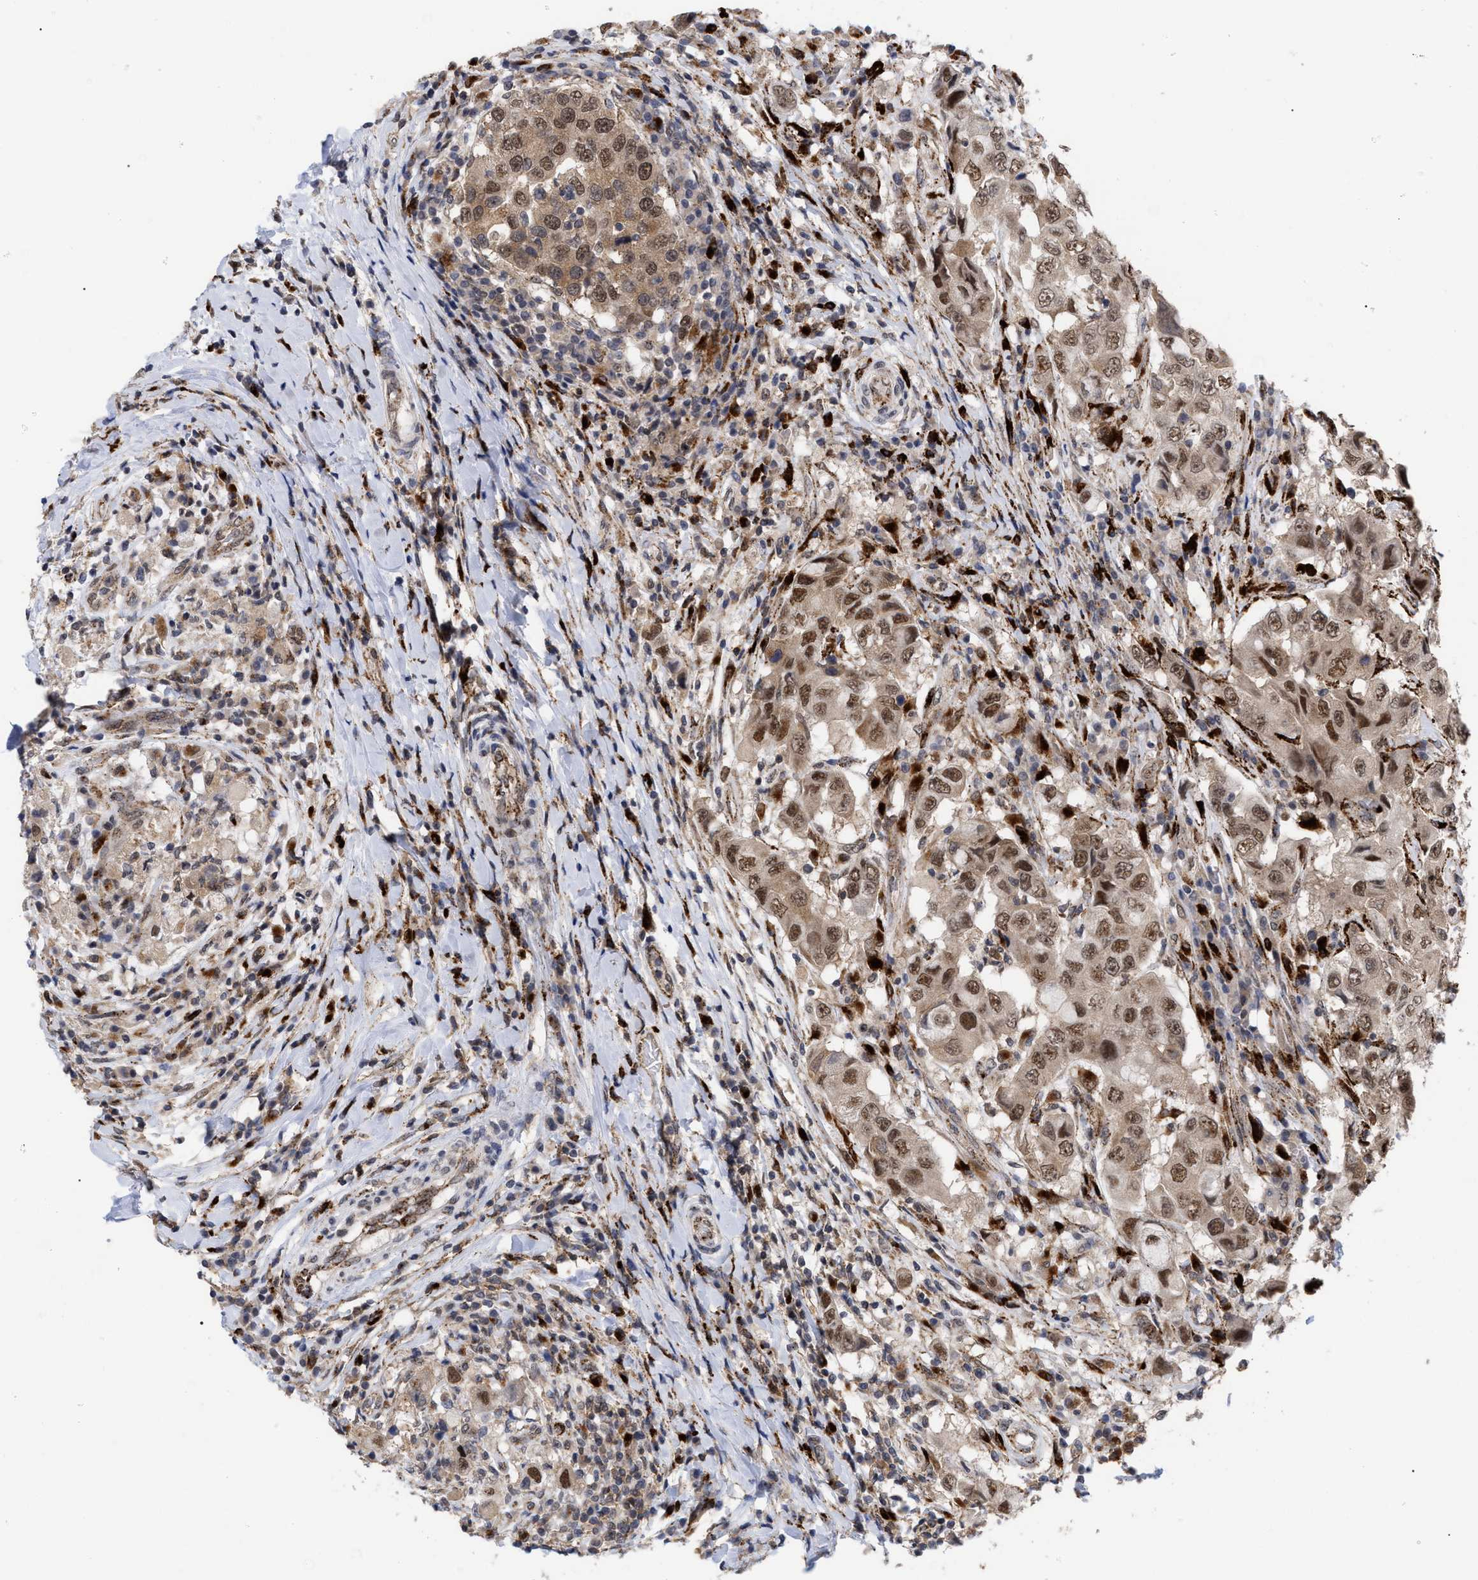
{"staining": {"intensity": "moderate", "quantity": ">75%", "location": "cytoplasmic/membranous,nuclear"}, "tissue": "breast cancer", "cell_type": "Tumor cells", "image_type": "cancer", "snomed": [{"axis": "morphology", "description": "Duct carcinoma"}, {"axis": "topography", "description": "Breast"}], "caption": "About >75% of tumor cells in breast intraductal carcinoma reveal moderate cytoplasmic/membranous and nuclear protein expression as visualized by brown immunohistochemical staining.", "gene": "UPF1", "patient": {"sex": "female", "age": 27}}